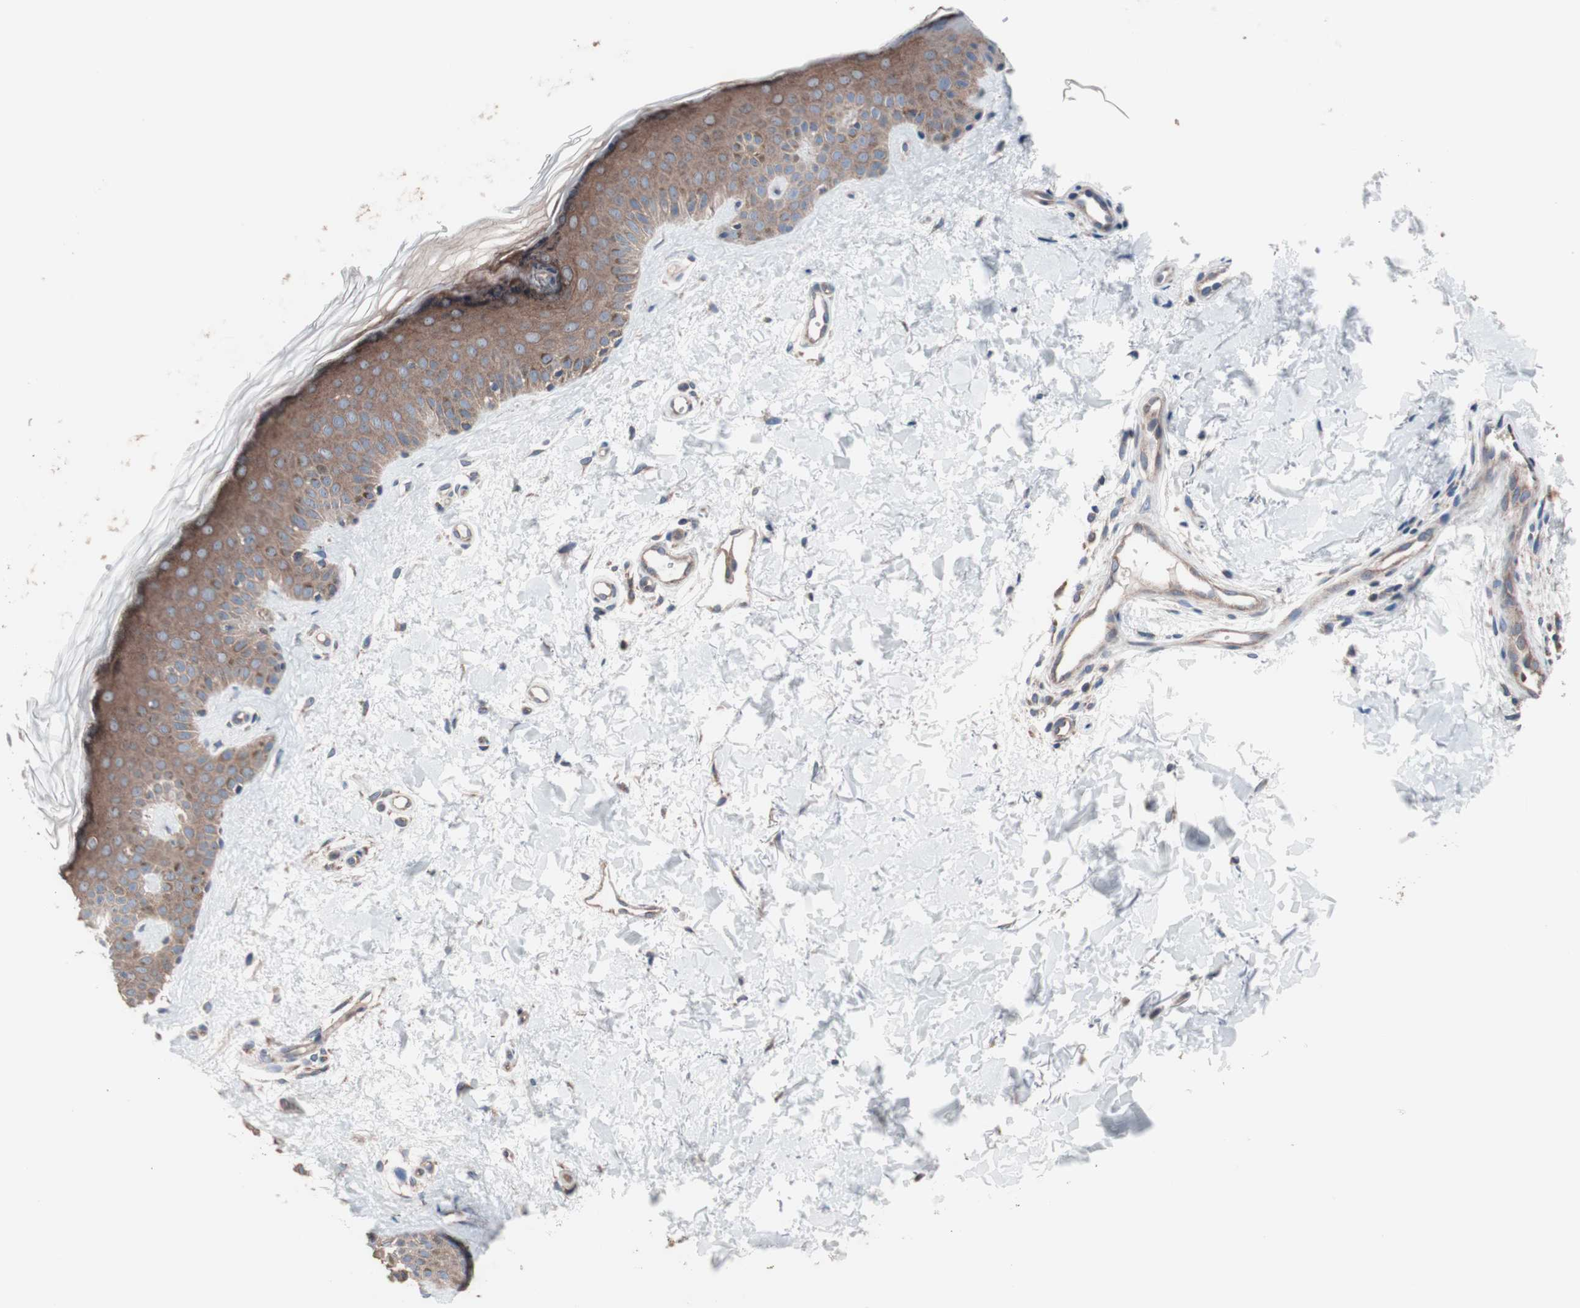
{"staining": {"intensity": "weak", "quantity": "<25%", "location": "cytoplasmic/membranous"}, "tissue": "skin", "cell_type": "Fibroblasts", "image_type": "normal", "snomed": [{"axis": "morphology", "description": "Normal tissue, NOS"}, {"axis": "topography", "description": "Skin"}], "caption": "A micrograph of skin stained for a protein reveals no brown staining in fibroblasts.", "gene": "CTTNBP2NL", "patient": {"sex": "male", "age": 67}}